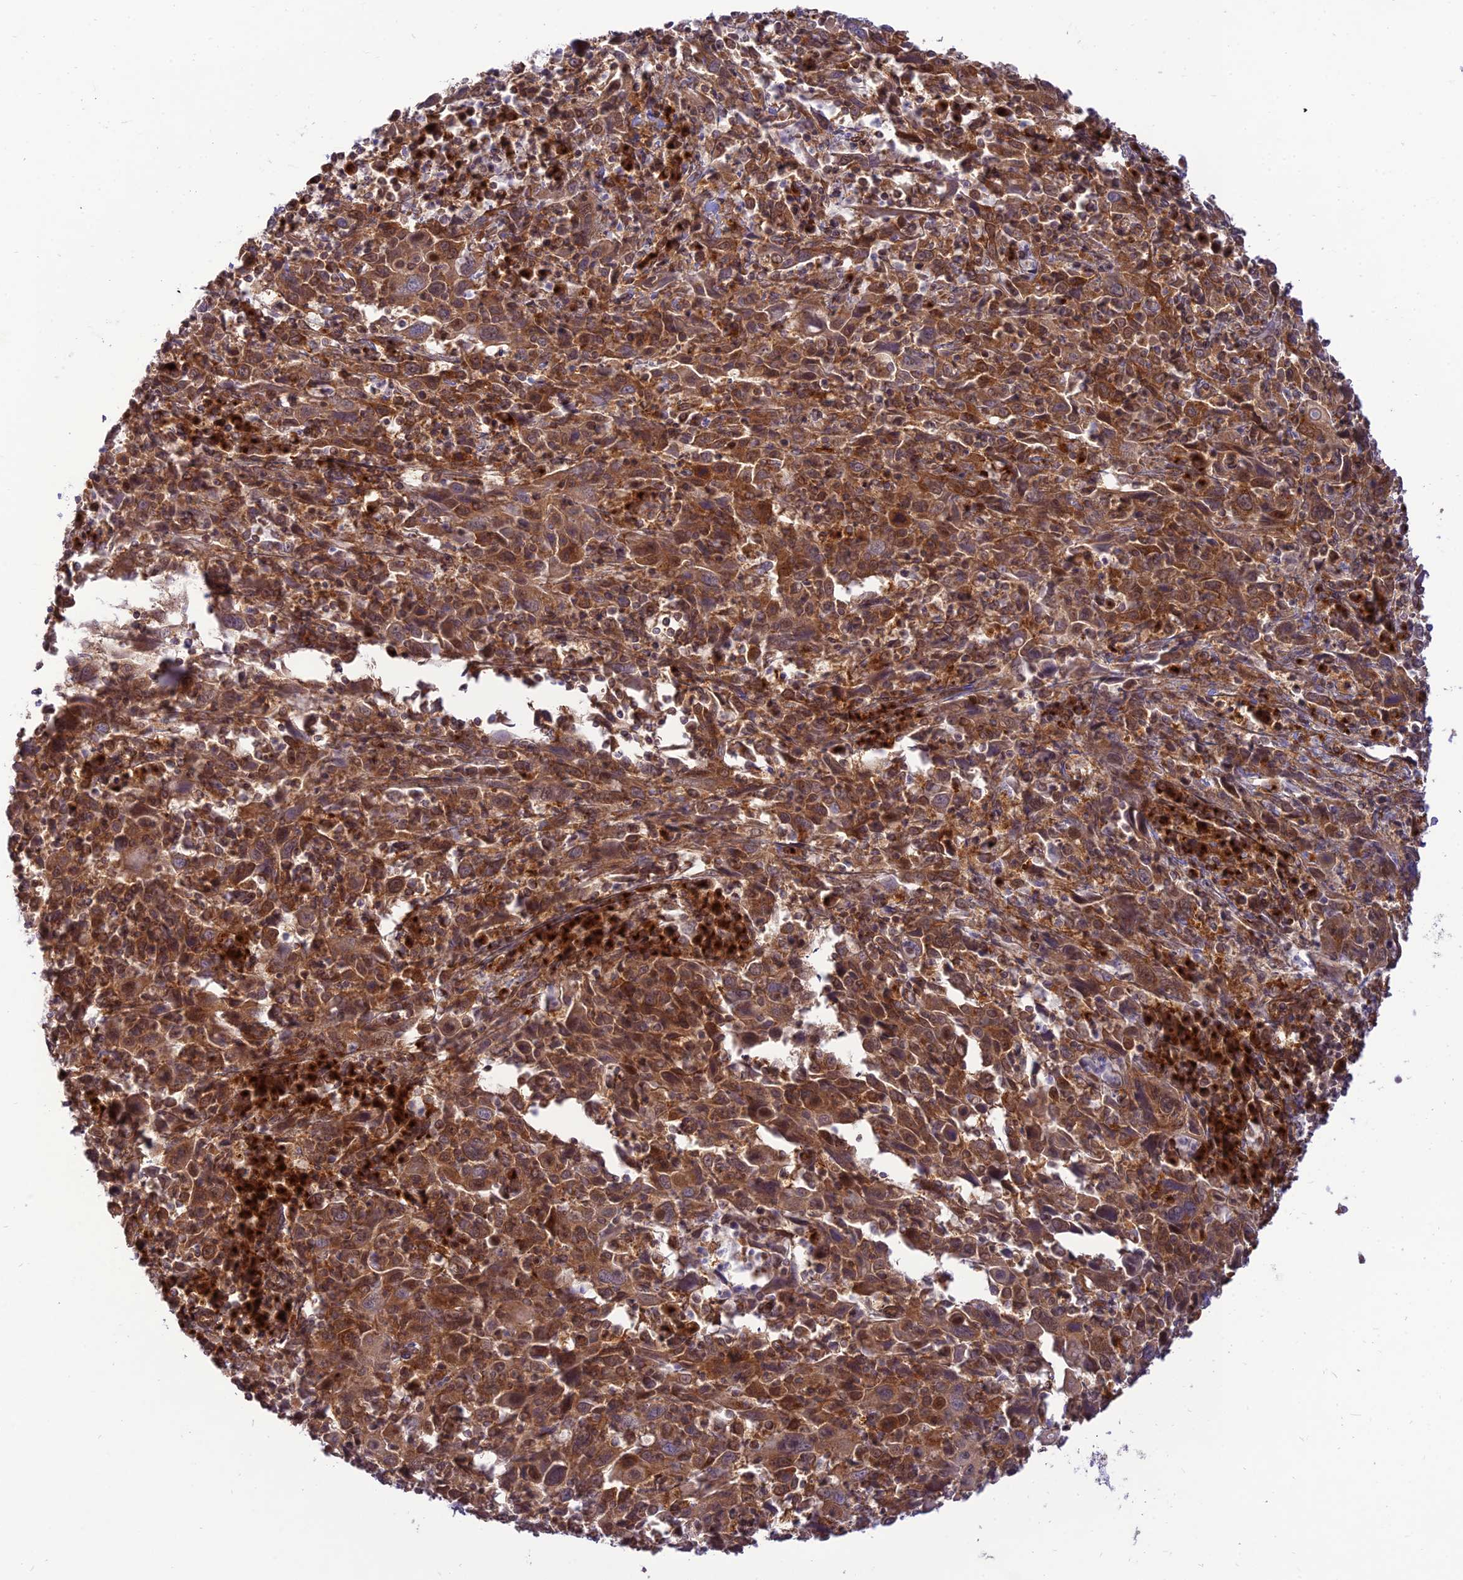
{"staining": {"intensity": "moderate", "quantity": ">75%", "location": "cytoplasmic/membranous"}, "tissue": "cervical cancer", "cell_type": "Tumor cells", "image_type": "cancer", "snomed": [{"axis": "morphology", "description": "Squamous cell carcinoma, NOS"}, {"axis": "topography", "description": "Cervix"}], "caption": "Squamous cell carcinoma (cervical) stained for a protein (brown) demonstrates moderate cytoplasmic/membranous positive staining in about >75% of tumor cells.", "gene": "GOLGA3", "patient": {"sex": "female", "age": 46}}